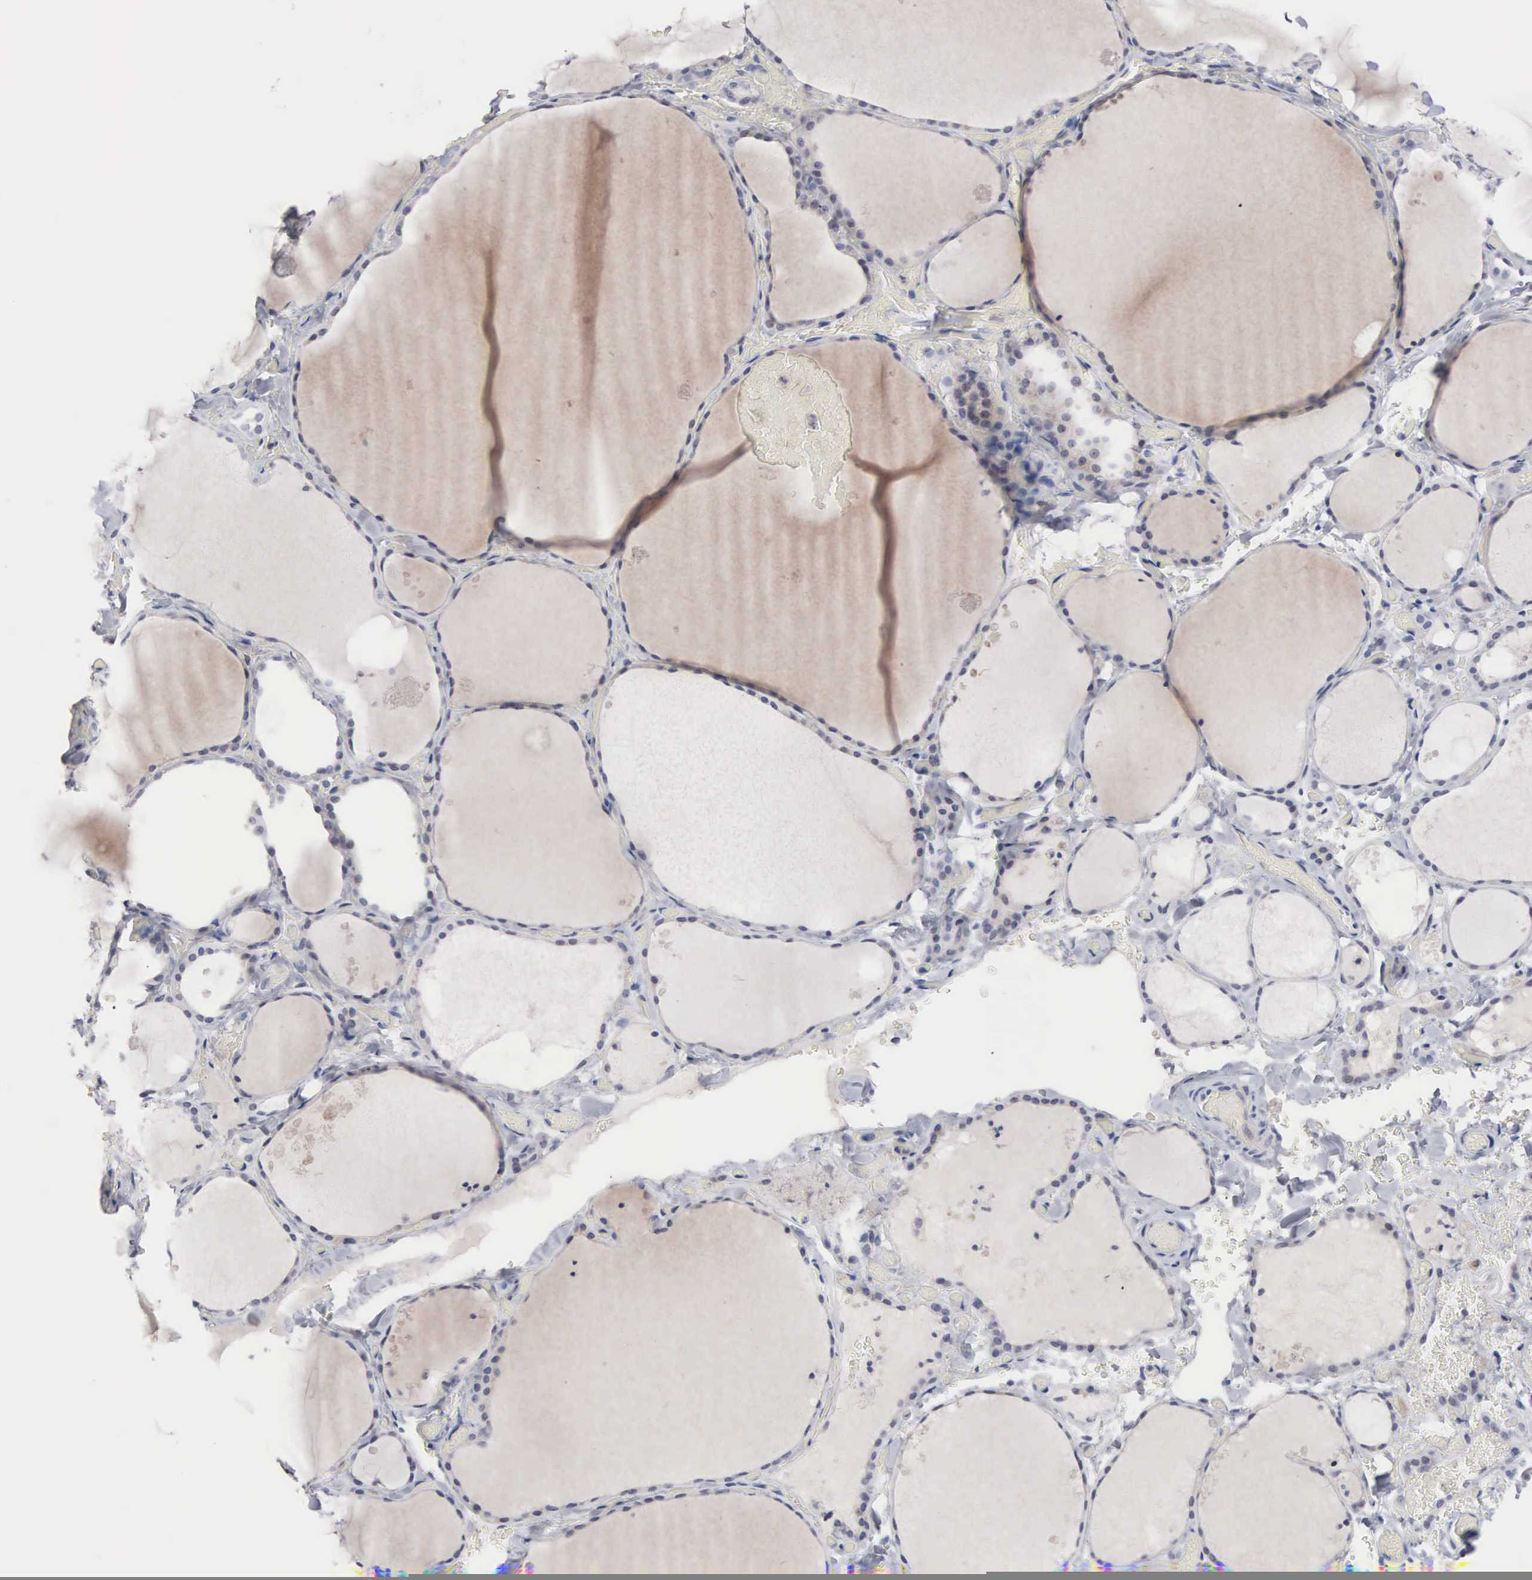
{"staining": {"intensity": "weak", "quantity": "<25%", "location": "nuclear"}, "tissue": "thyroid gland", "cell_type": "Glandular cells", "image_type": "normal", "snomed": [{"axis": "morphology", "description": "Normal tissue, NOS"}, {"axis": "topography", "description": "Thyroid gland"}], "caption": "DAB (3,3'-diaminobenzidine) immunohistochemical staining of benign human thyroid gland reveals no significant staining in glandular cells. (Brightfield microscopy of DAB (3,3'-diaminobenzidine) immunohistochemistry at high magnification).", "gene": "ACOT4", "patient": {"sex": "male", "age": 34}}